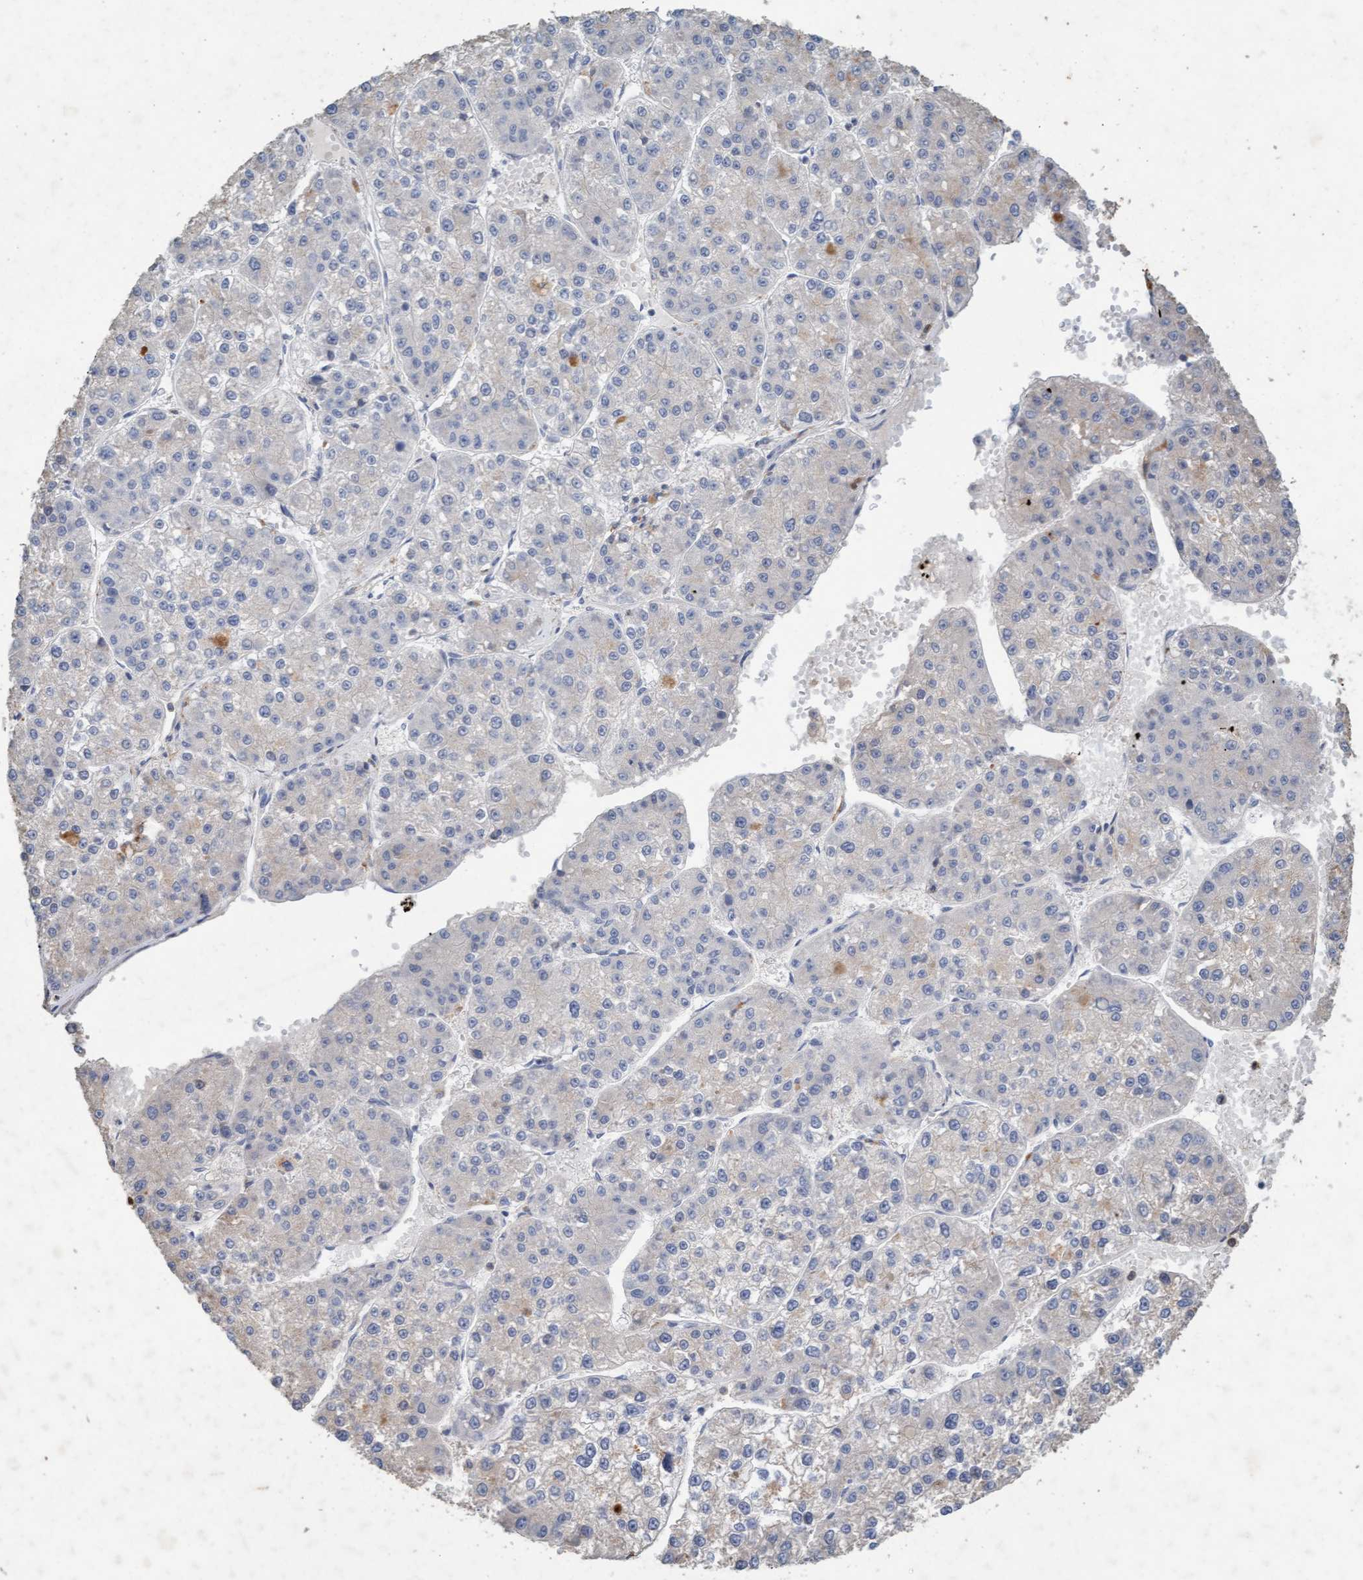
{"staining": {"intensity": "negative", "quantity": "none", "location": "none"}, "tissue": "liver cancer", "cell_type": "Tumor cells", "image_type": "cancer", "snomed": [{"axis": "morphology", "description": "Carcinoma, Hepatocellular, NOS"}, {"axis": "topography", "description": "Liver"}], "caption": "The image shows no staining of tumor cells in liver hepatocellular carcinoma.", "gene": "LONRF1", "patient": {"sex": "female", "age": 73}}